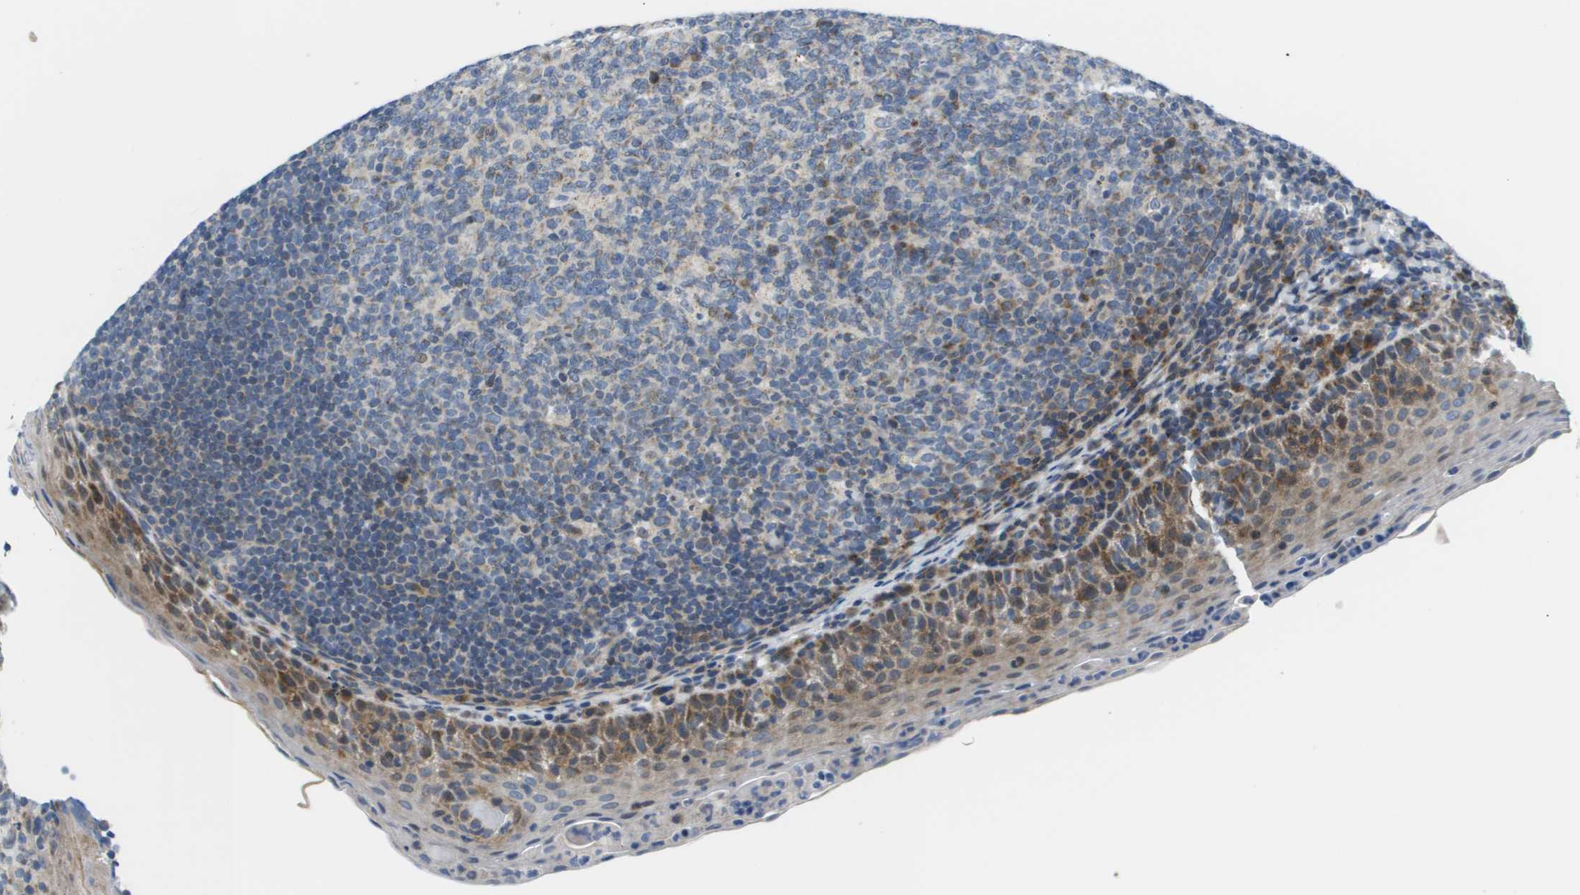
{"staining": {"intensity": "weak", "quantity": "25%-75%", "location": "cytoplasmic/membranous"}, "tissue": "tonsil", "cell_type": "Germinal center cells", "image_type": "normal", "snomed": [{"axis": "morphology", "description": "Normal tissue, NOS"}, {"axis": "topography", "description": "Tonsil"}], "caption": "About 25%-75% of germinal center cells in normal tonsil display weak cytoplasmic/membranous protein positivity as visualized by brown immunohistochemical staining.", "gene": "KRT23", "patient": {"sex": "male", "age": 17}}